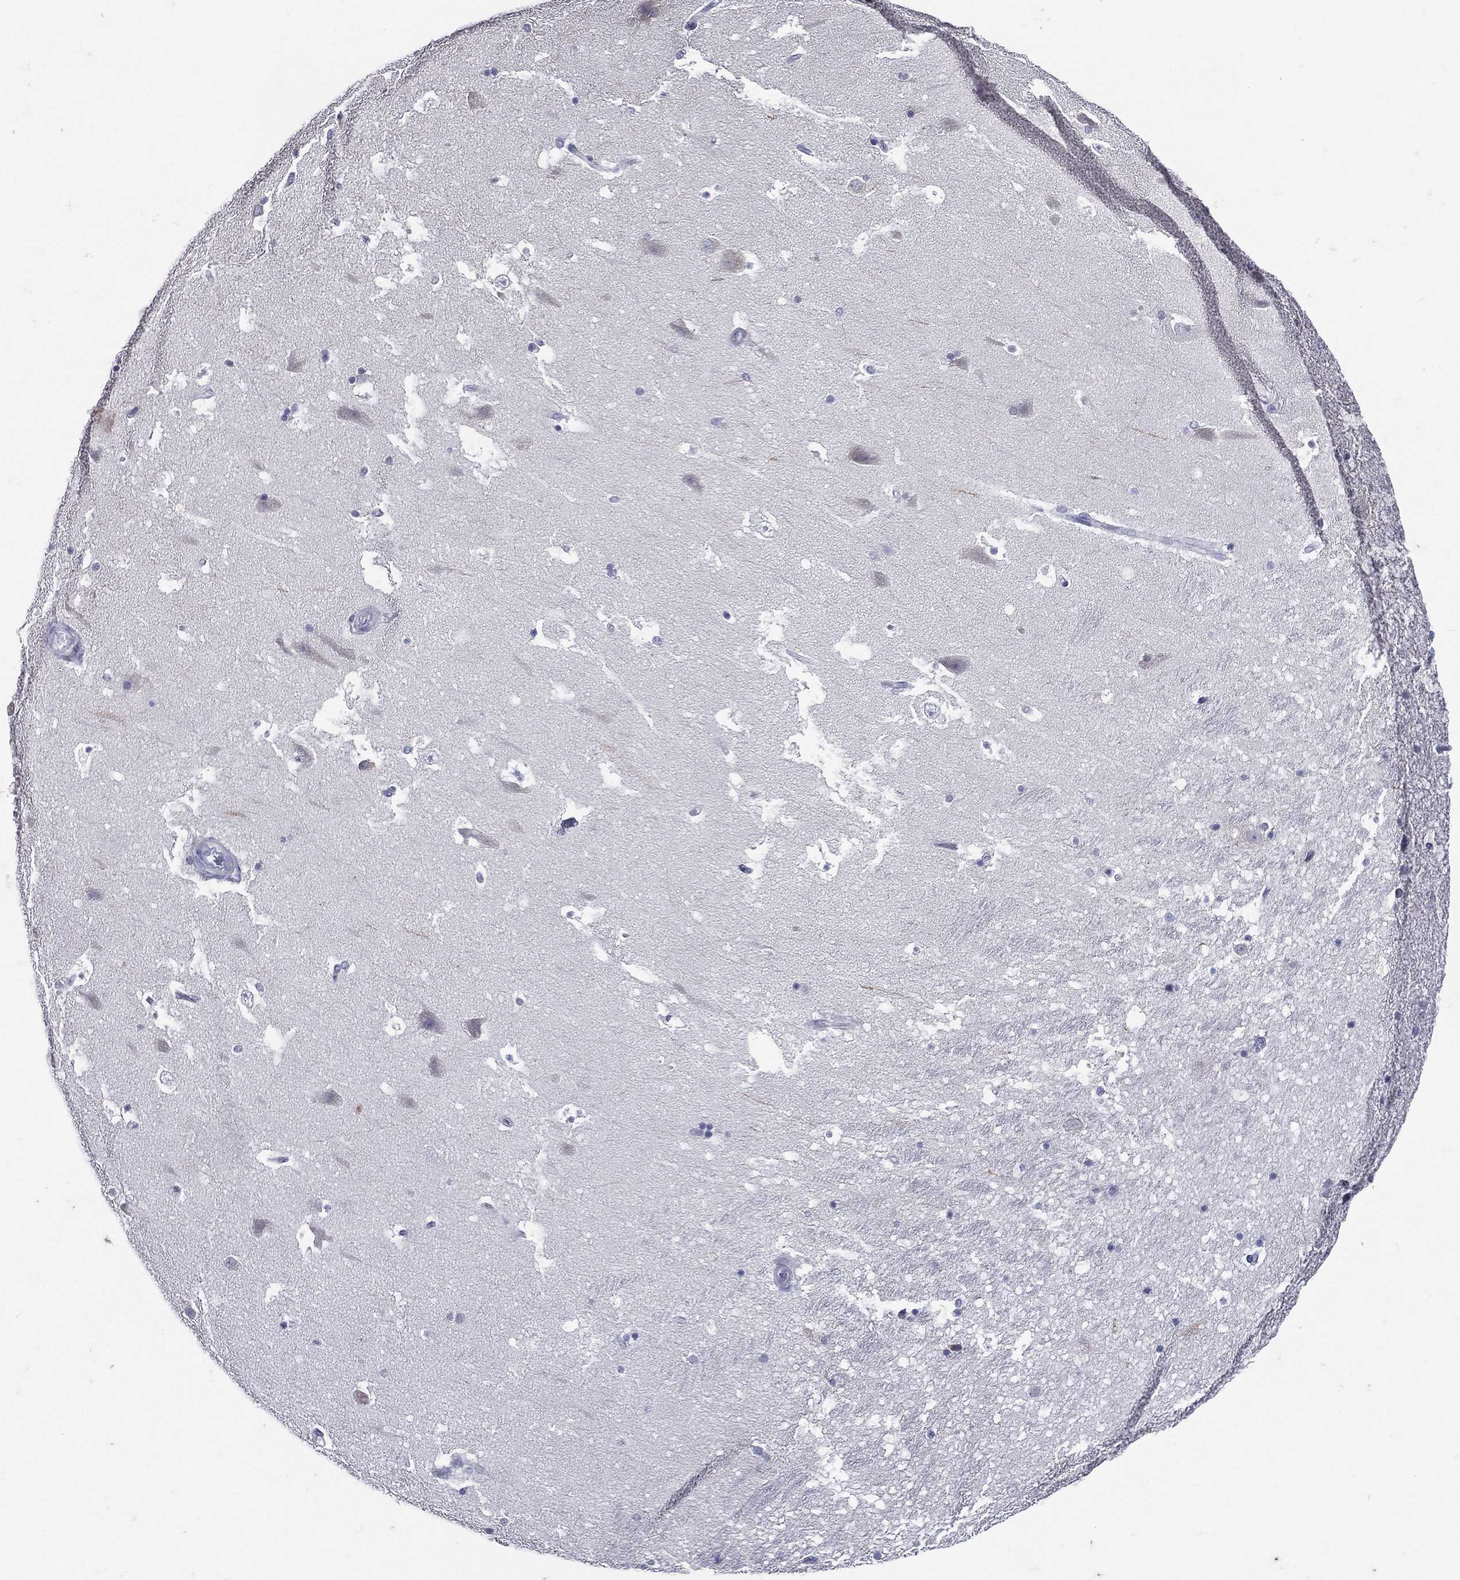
{"staining": {"intensity": "negative", "quantity": "none", "location": "none"}, "tissue": "hippocampus", "cell_type": "Glial cells", "image_type": "normal", "snomed": [{"axis": "morphology", "description": "Normal tissue, NOS"}, {"axis": "topography", "description": "Hippocampus"}], "caption": "IHC of benign hippocampus demonstrates no expression in glial cells. Nuclei are stained in blue.", "gene": "TGM1", "patient": {"sex": "male", "age": 51}}